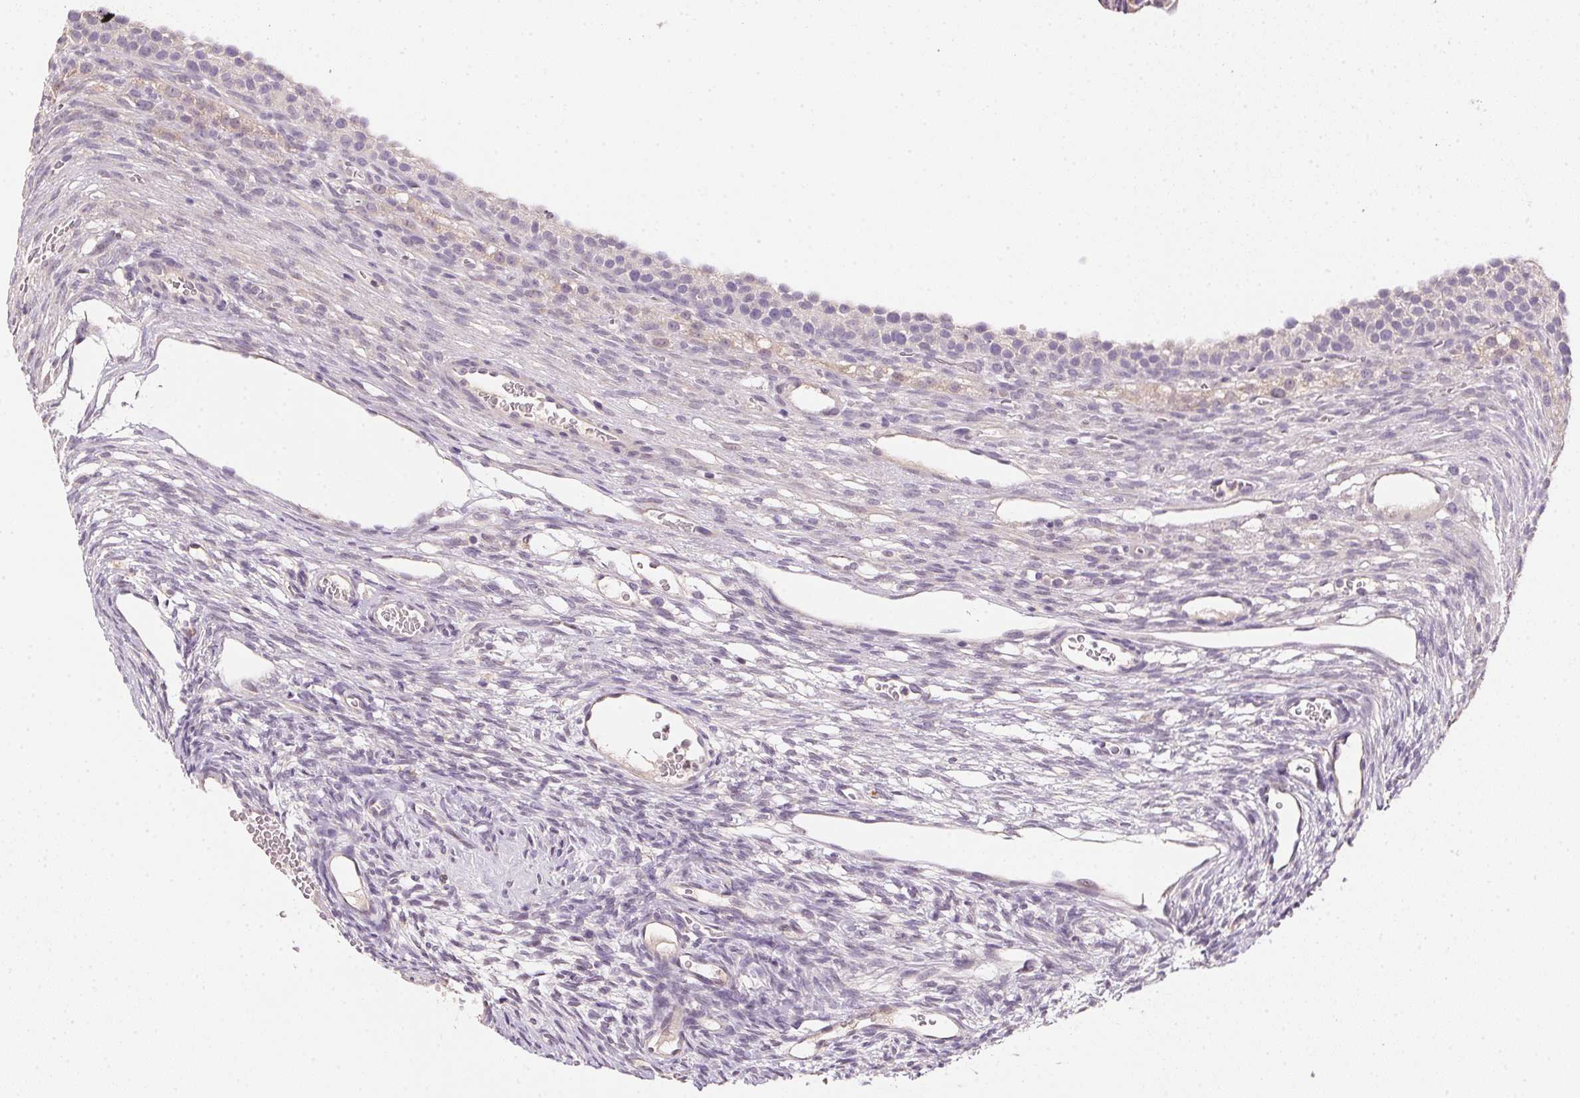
{"staining": {"intensity": "negative", "quantity": "none", "location": "none"}, "tissue": "ovary", "cell_type": "Follicle cells", "image_type": "normal", "snomed": [{"axis": "morphology", "description": "Normal tissue, NOS"}, {"axis": "topography", "description": "Ovary"}], "caption": "Immunohistochemical staining of benign ovary demonstrates no significant positivity in follicle cells. The staining was performed using DAB (3,3'-diaminobenzidine) to visualize the protein expression in brown, while the nuclei were stained in blue with hematoxylin (Magnification: 20x).", "gene": "ALDH8A1", "patient": {"sex": "female", "age": 34}}